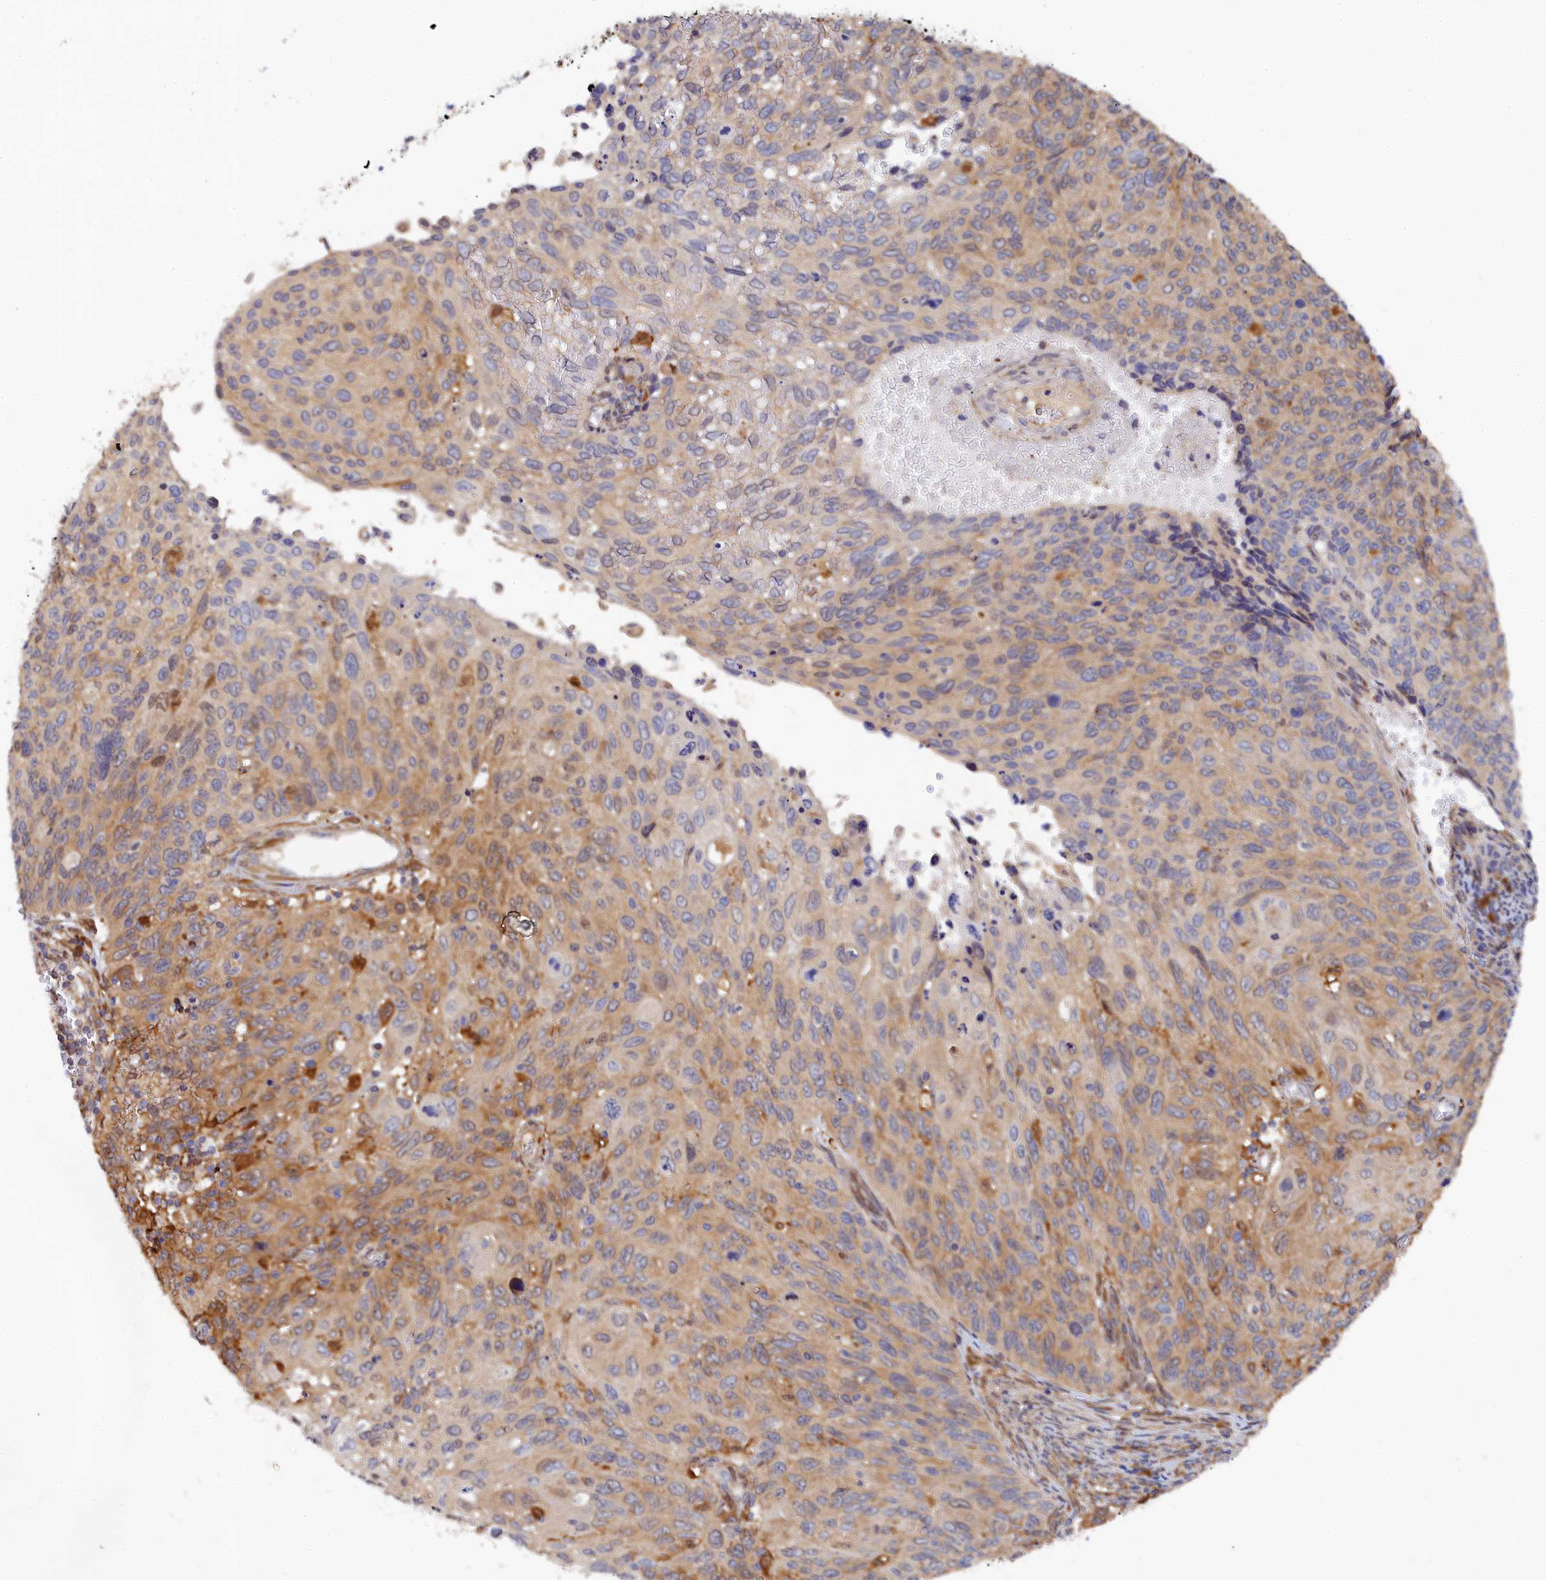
{"staining": {"intensity": "moderate", "quantity": "25%-75%", "location": "cytoplasmic/membranous"}, "tissue": "cervical cancer", "cell_type": "Tumor cells", "image_type": "cancer", "snomed": [{"axis": "morphology", "description": "Squamous cell carcinoma, NOS"}, {"axis": "topography", "description": "Cervix"}], "caption": "Human squamous cell carcinoma (cervical) stained with a protein marker demonstrates moderate staining in tumor cells.", "gene": "SPATA5L1", "patient": {"sex": "female", "age": 70}}